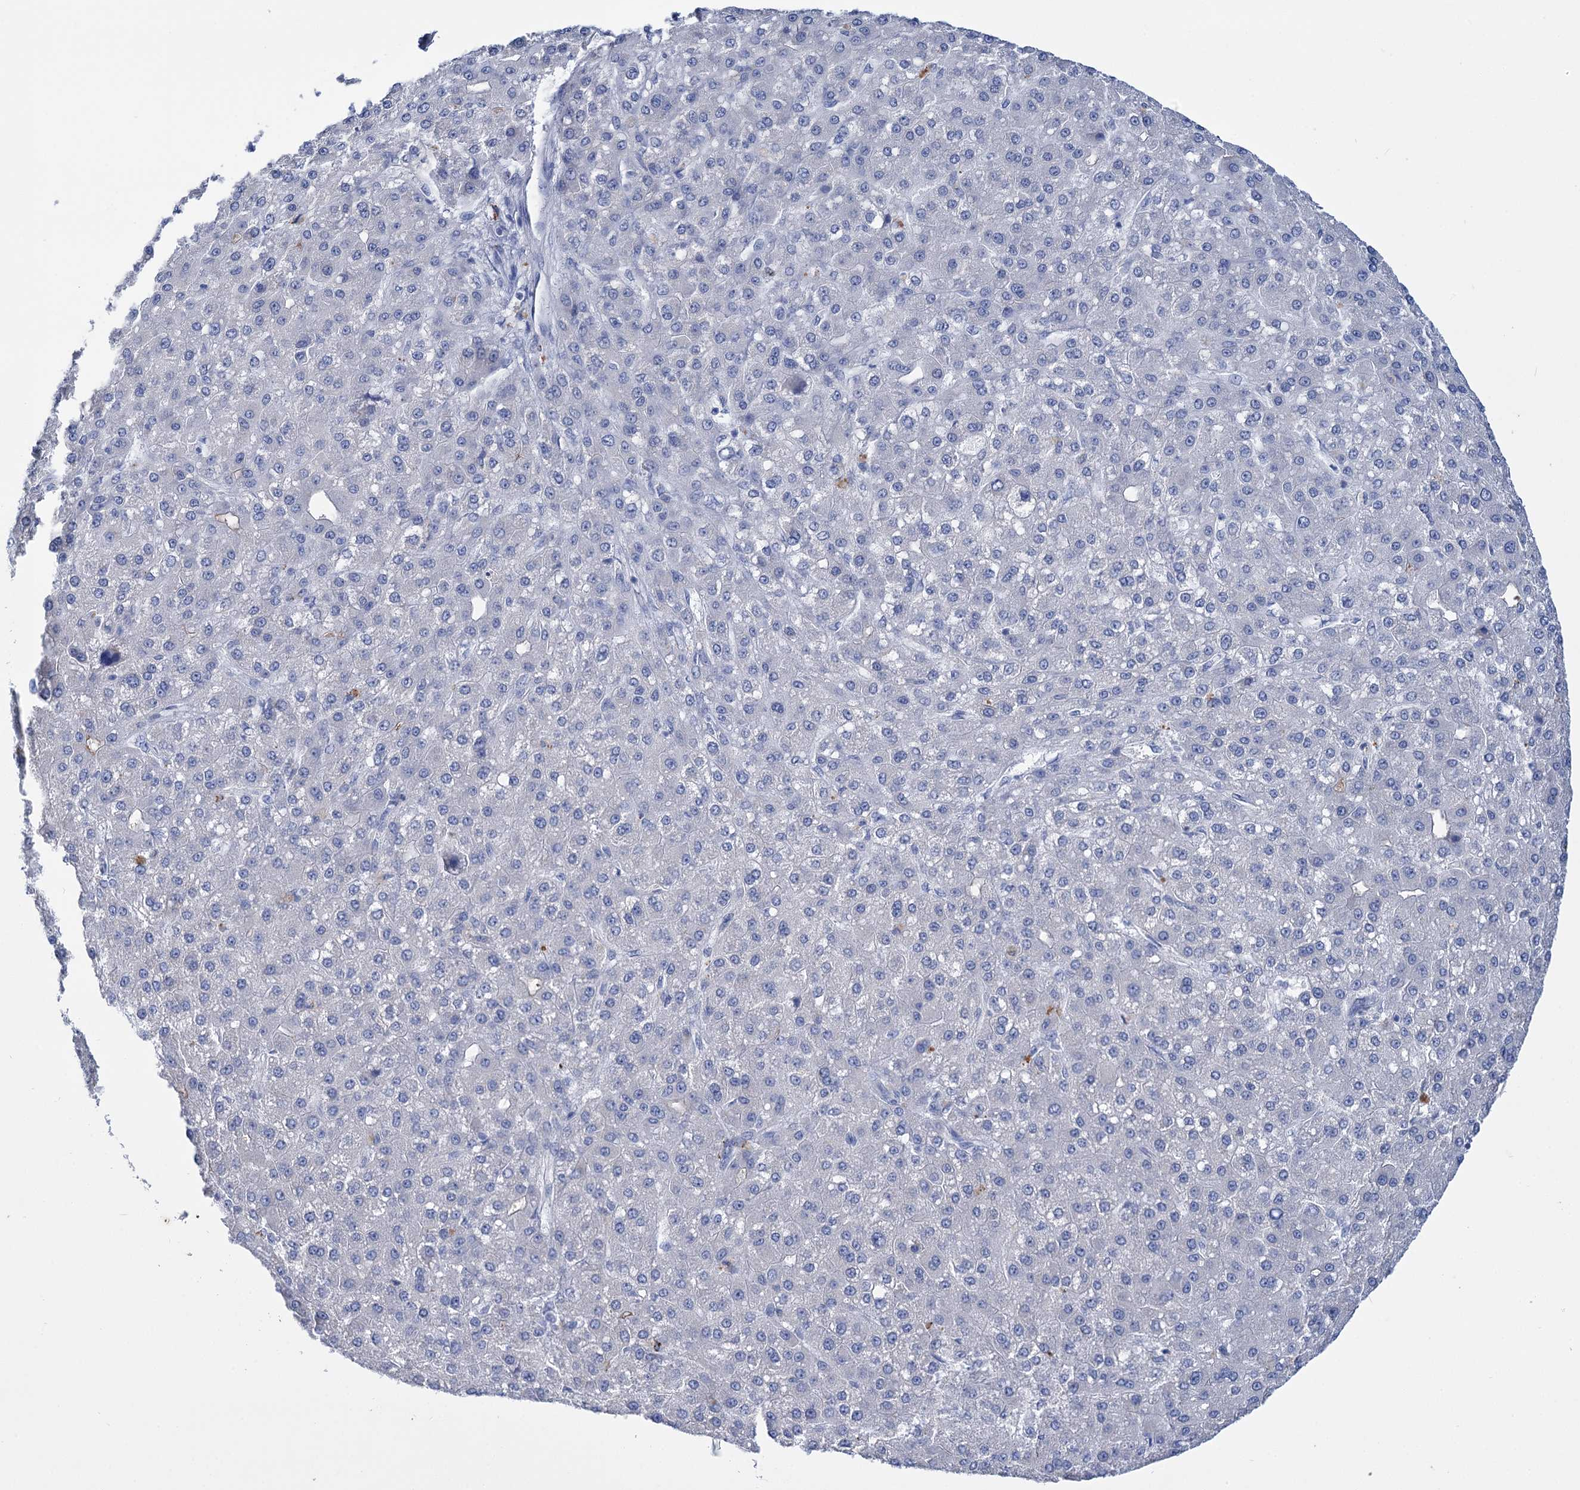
{"staining": {"intensity": "negative", "quantity": "none", "location": "none"}, "tissue": "liver cancer", "cell_type": "Tumor cells", "image_type": "cancer", "snomed": [{"axis": "morphology", "description": "Carcinoma, Hepatocellular, NOS"}, {"axis": "topography", "description": "Liver"}], "caption": "This is a micrograph of immunohistochemistry (IHC) staining of hepatocellular carcinoma (liver), which shows no expression in tumor cells.", "gene": "FBXW12", "patient": {"sex": "male", "age": 67}}